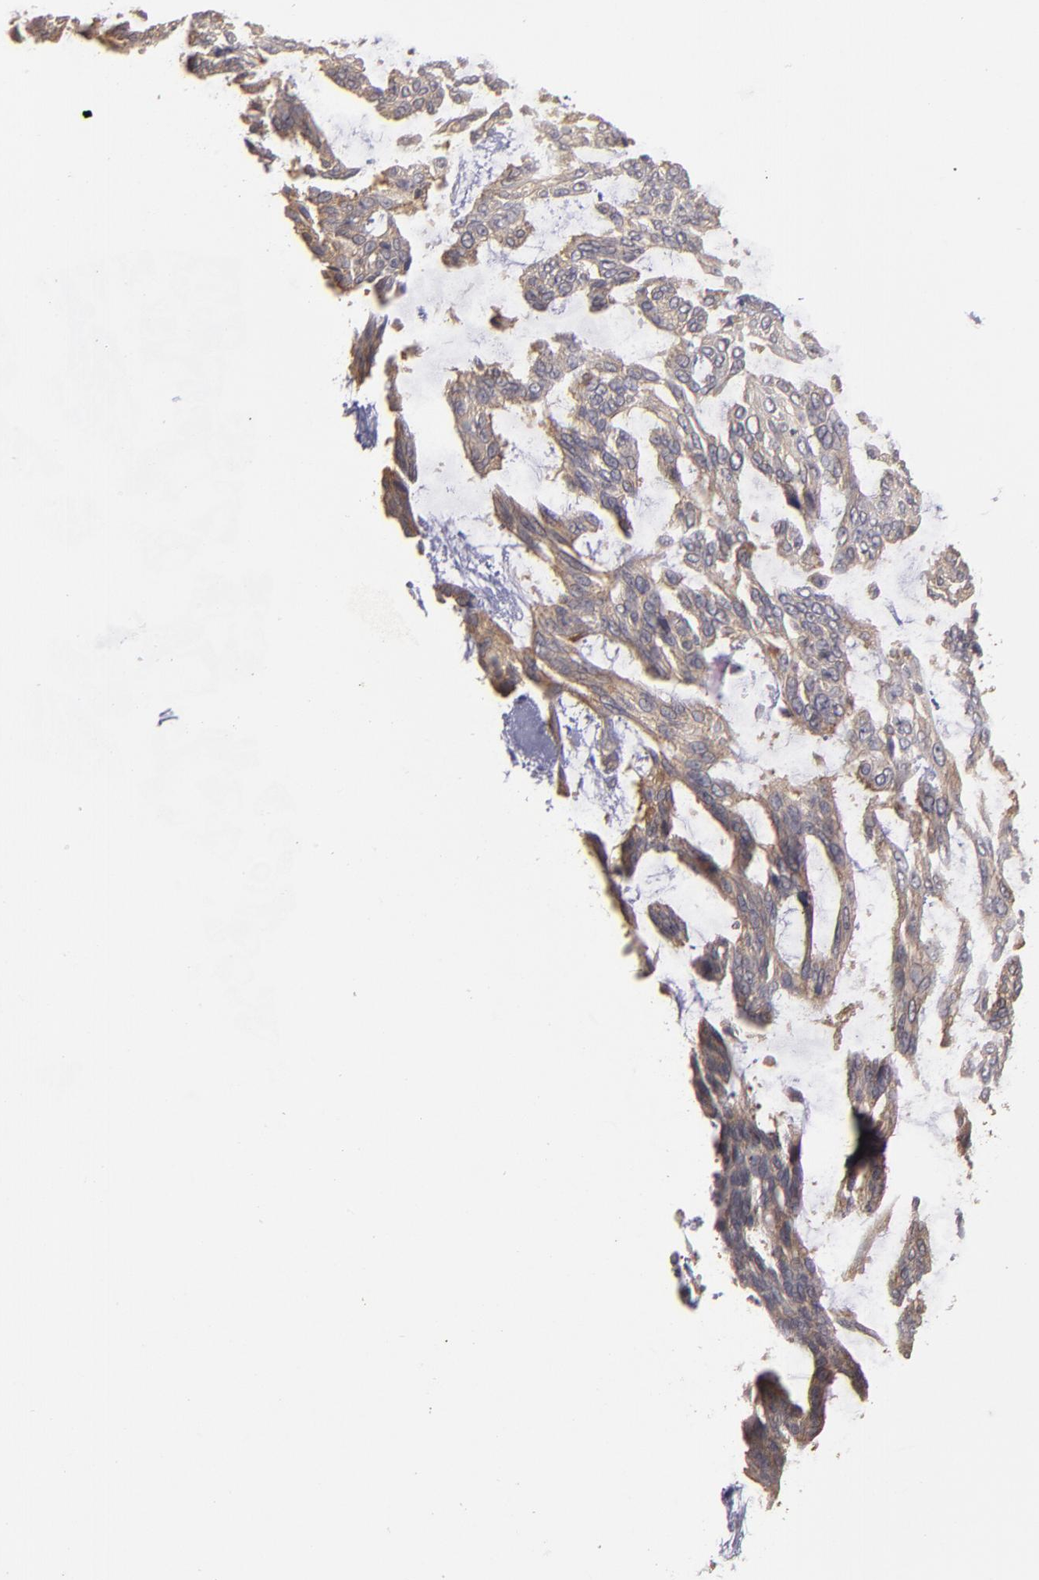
{"staining": {"intensity": "weak", "quantity": ">75%", "location": "cytoplasmic/membranous"}, "tissue": "skin cancer", "cell_type": "Tumor cells", "image_type": "cancer", "snomed": [{"axis": "morphology", "description": "Normal tissue, NOS"}, {"axis": "morphology", "description": "Basal cell carcinoma"}, {"axis": "topography", "description": "Skin"}], "caption": "Skin basal cell carcinoma was stained to show a protein in brown. There is low levels of weak cytoplasmic/membranous positivity in about >75% of tumor cells.", "gene": "CTSO", "patient": {"sex": "female", "age": 71}}